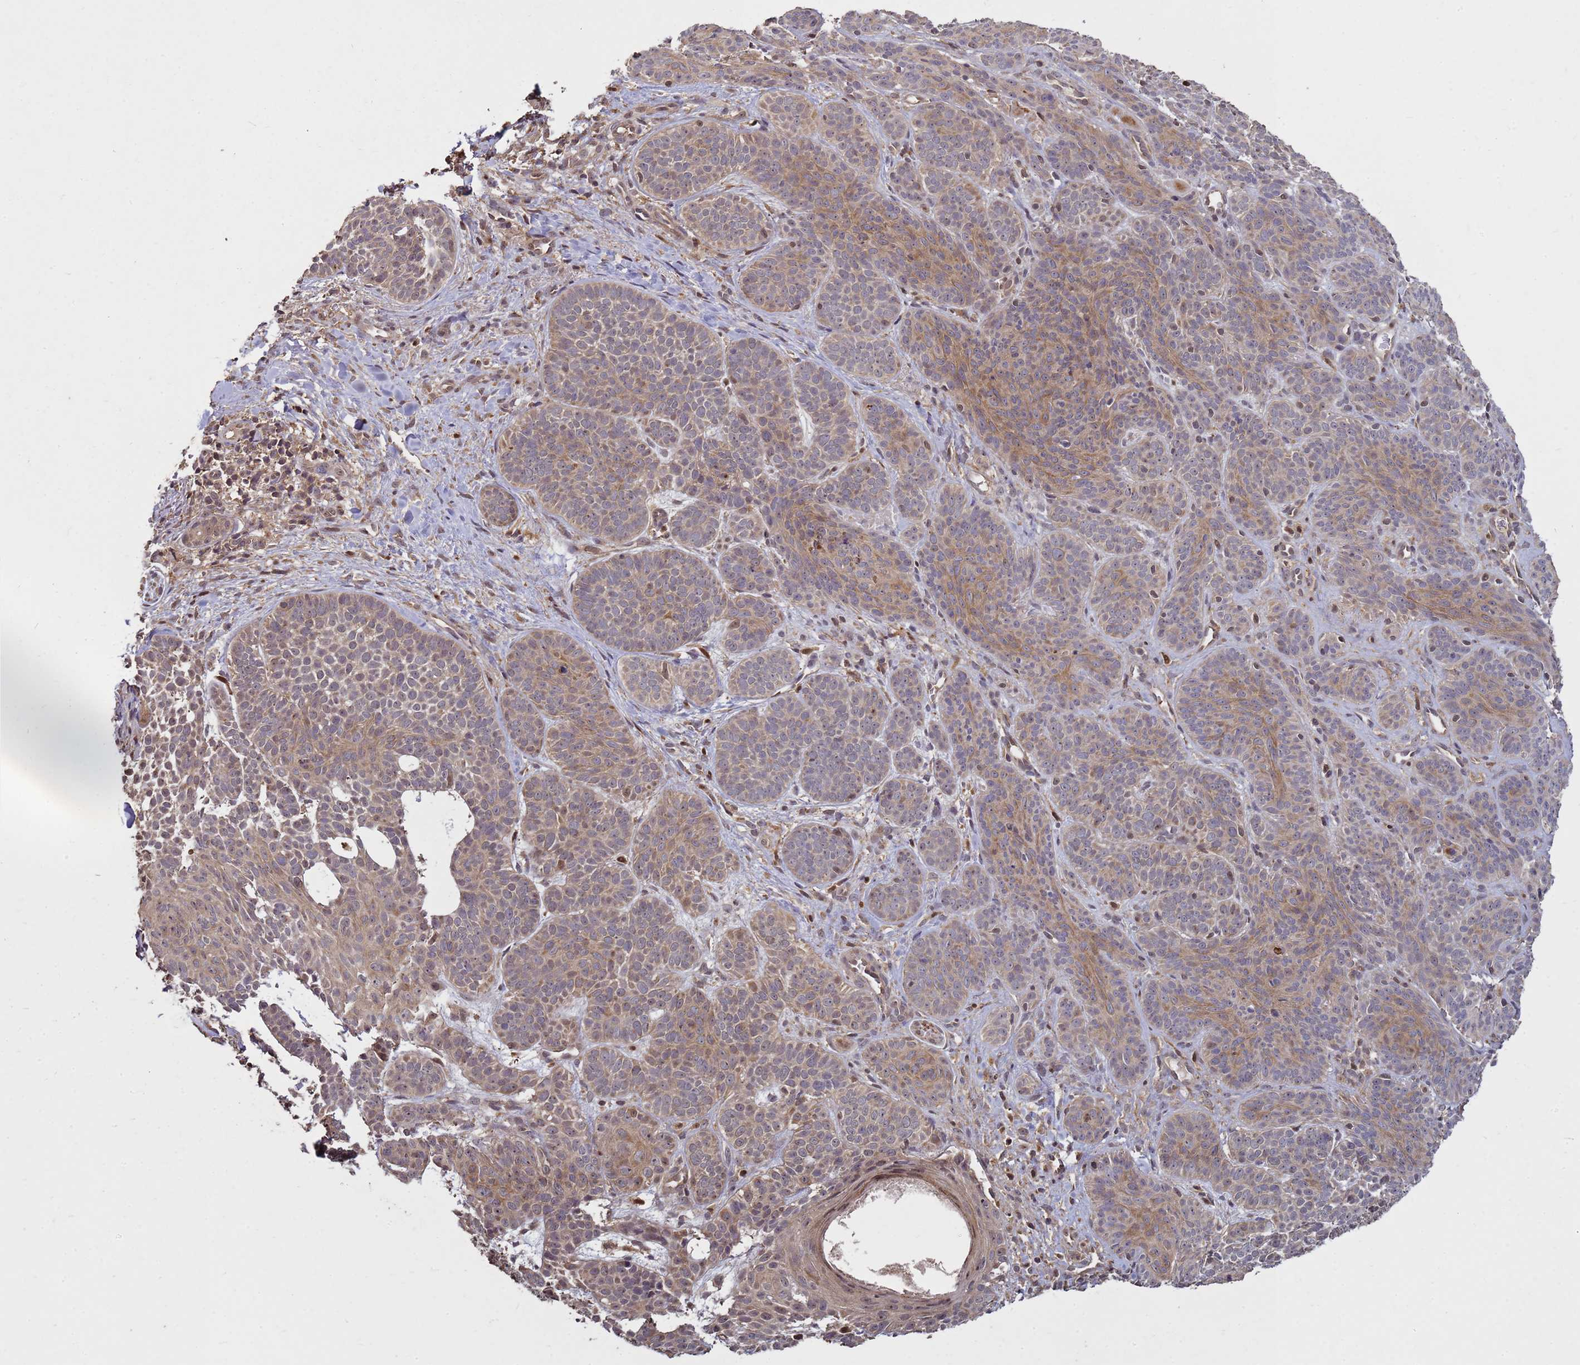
{"staining": {"intensity": "weak", "quantity": "25%-75%", "location": "cytoplasmic/membranous,nuclear"}, "tissue": "skin cancer", "cell_type": "Tumor cells", "image_type": "cancer", "snomed": [{"axis": "morphology", "description": "Basal cell carcinoma"}, {"axis": "topography", "description": "Skin"}], "caption": "Weak cytoplasmic/membranous and nuclear positivity is appreciated in approximately 25%-75% of tumor cells in skin basal cell carcinoma.", "gene": "CRBN", "patient": {"sex": "male", "age": 85}}